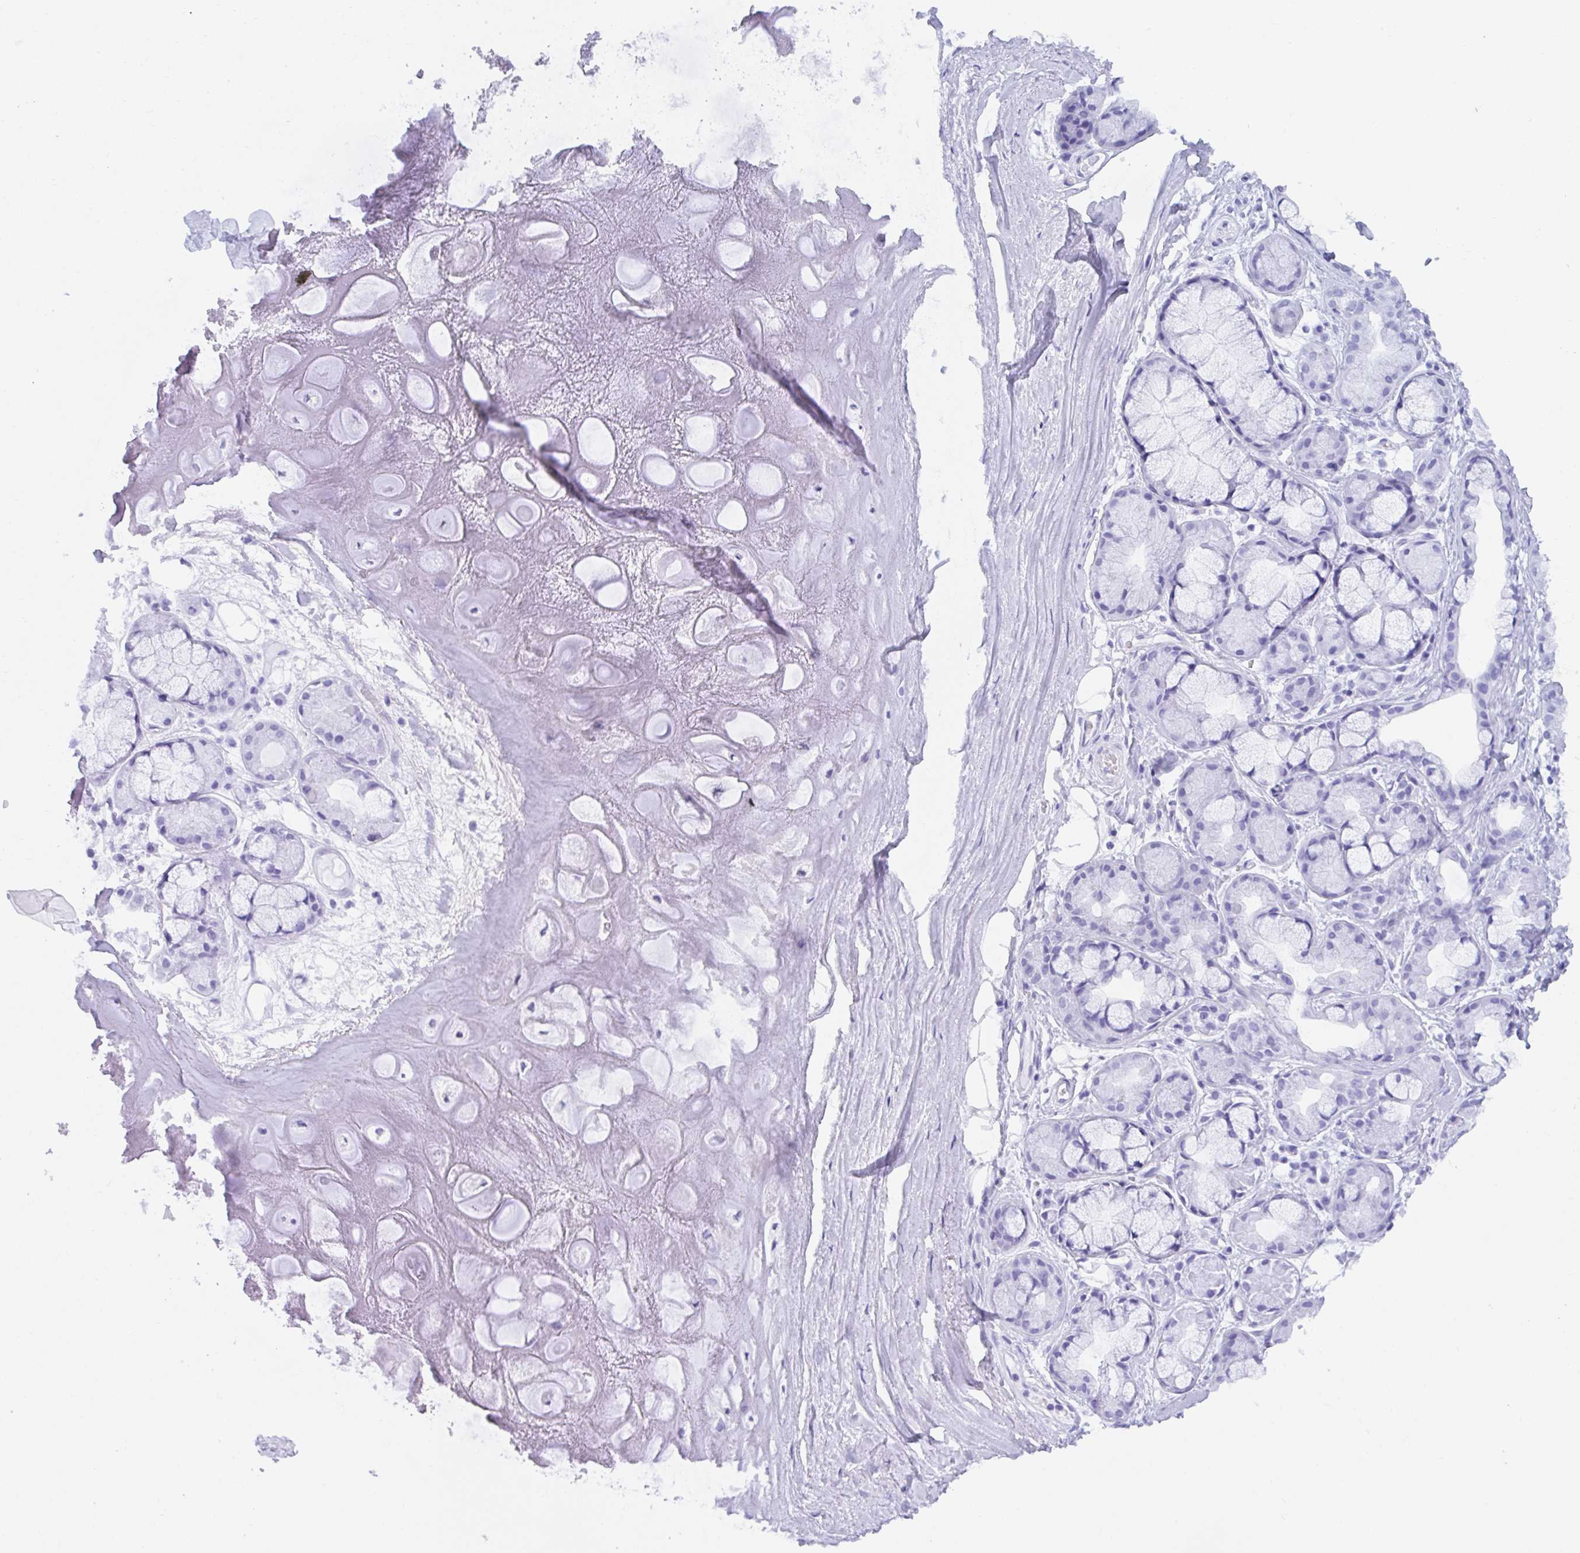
{"staining": {"intensity": "strong", "quantity": "<25%", "location": "cytoplasmic/membranous"}, "tissue": "soft tissue", "cell_type": "Chondrocytes", "image_type": "normal", "snomed": [{"axis": "morphology", "description": "Normal tissue, NOS"}, {"axis": "topography", "description": "Lymph node"}, {"axis": "topography", "description": "Cartilage tissue"}, {"axis": "topography", "description": "Nasopharynx"}], "caption": "Immunohistochemical staining of benign human soft tissue reveals <25% levels of strong cytoplasmic/membranous protein staining in approximately <25% of chondrocytes.", "gene": "PC", "patient": {"sex": "male", "age": 63}}